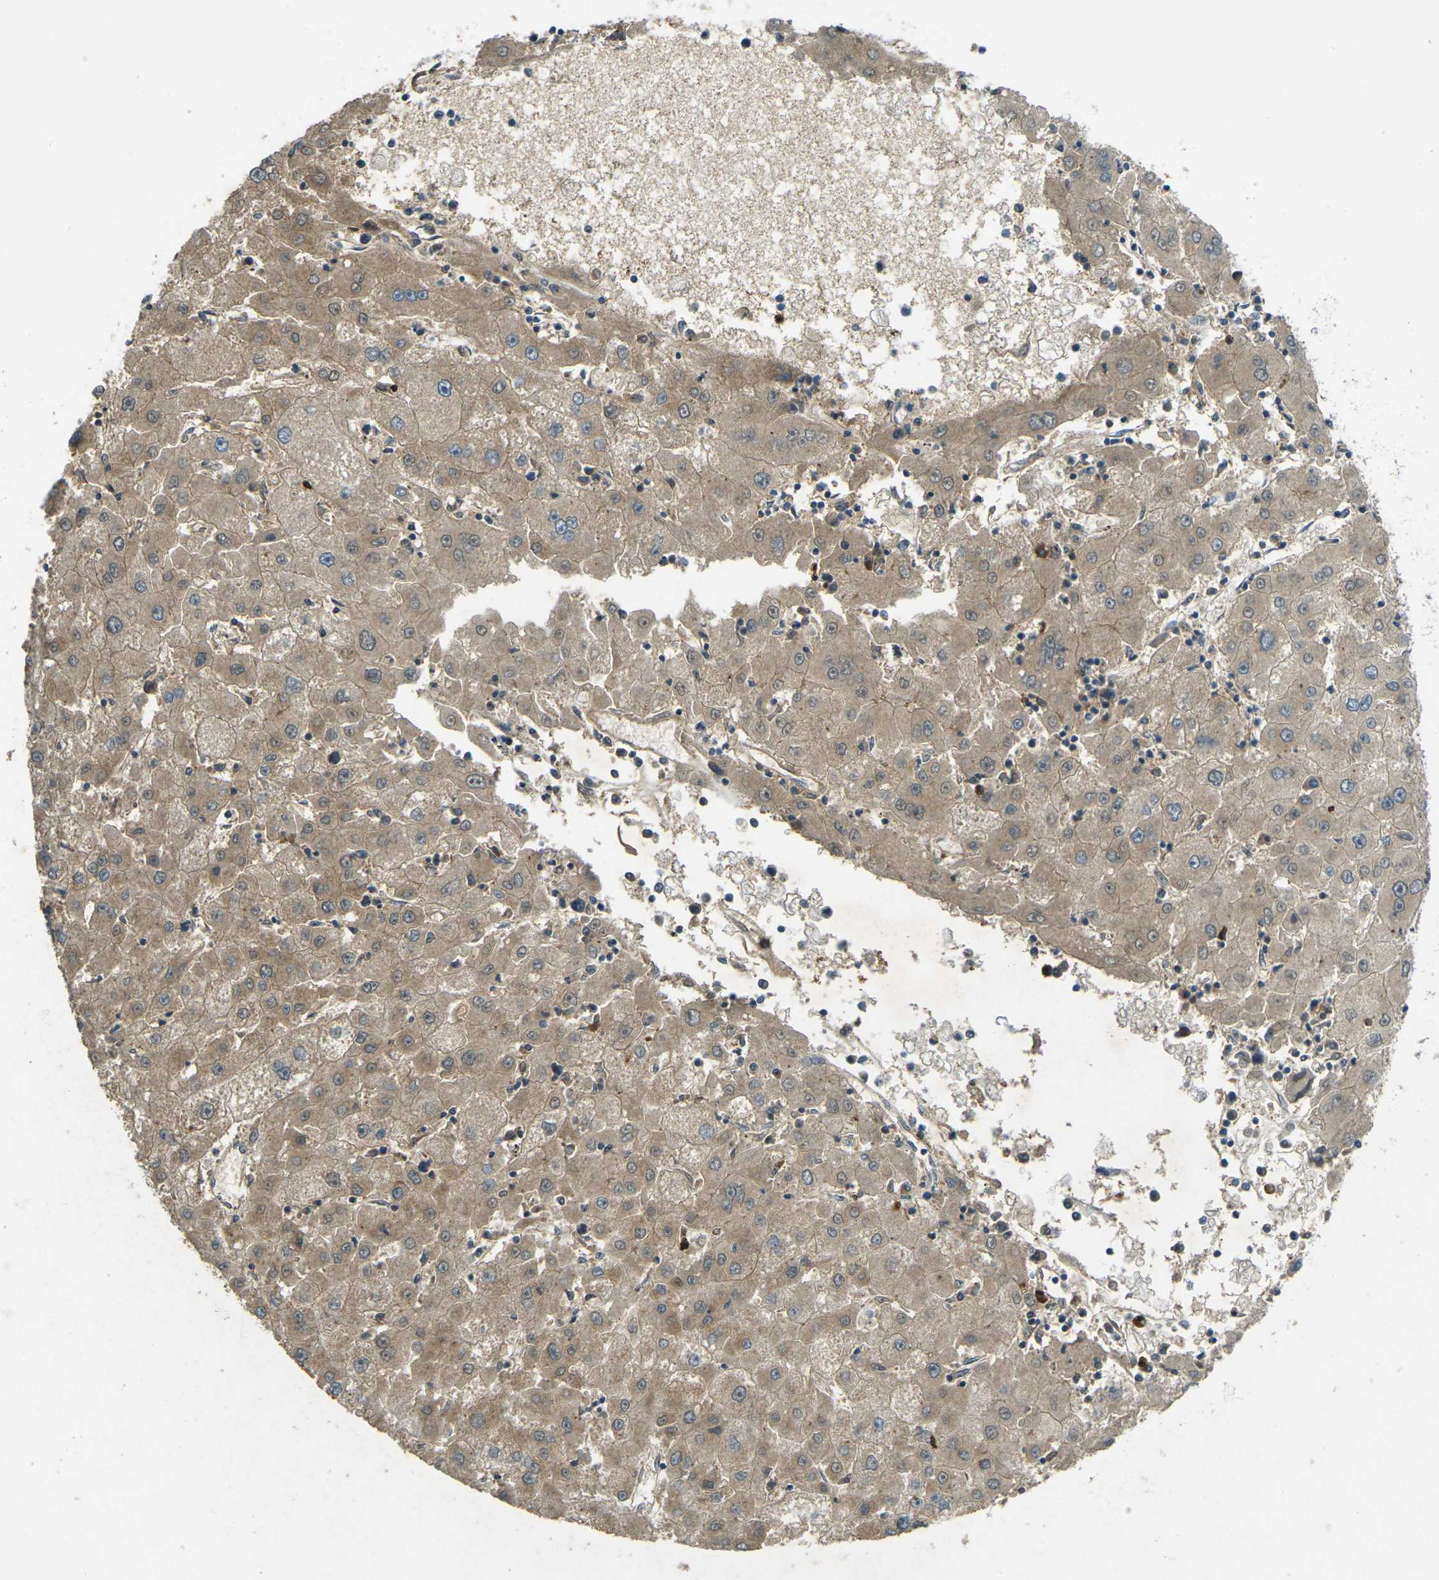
{"staining": {"intensity": "moderate", "quantity": ">75%", "location": "cytoplasmic/membranous"}, "tissue": "liver cancer", "cell_type": "Tumor cells", "image_type": "cancer", "snomed": [{"axis": "morphology", "description": "Carcinoma, Hepatocellular, NOS"}, {"axis": "topography", "description": "Liver"}], "caption": "Moderate cytoplasmic/membranous expression is appreciated in about >75% of tumor cells in liver hepatocellular carcinoma.", "gene": "IGF1R", "patient": {"sex": "male", "age": 72}}